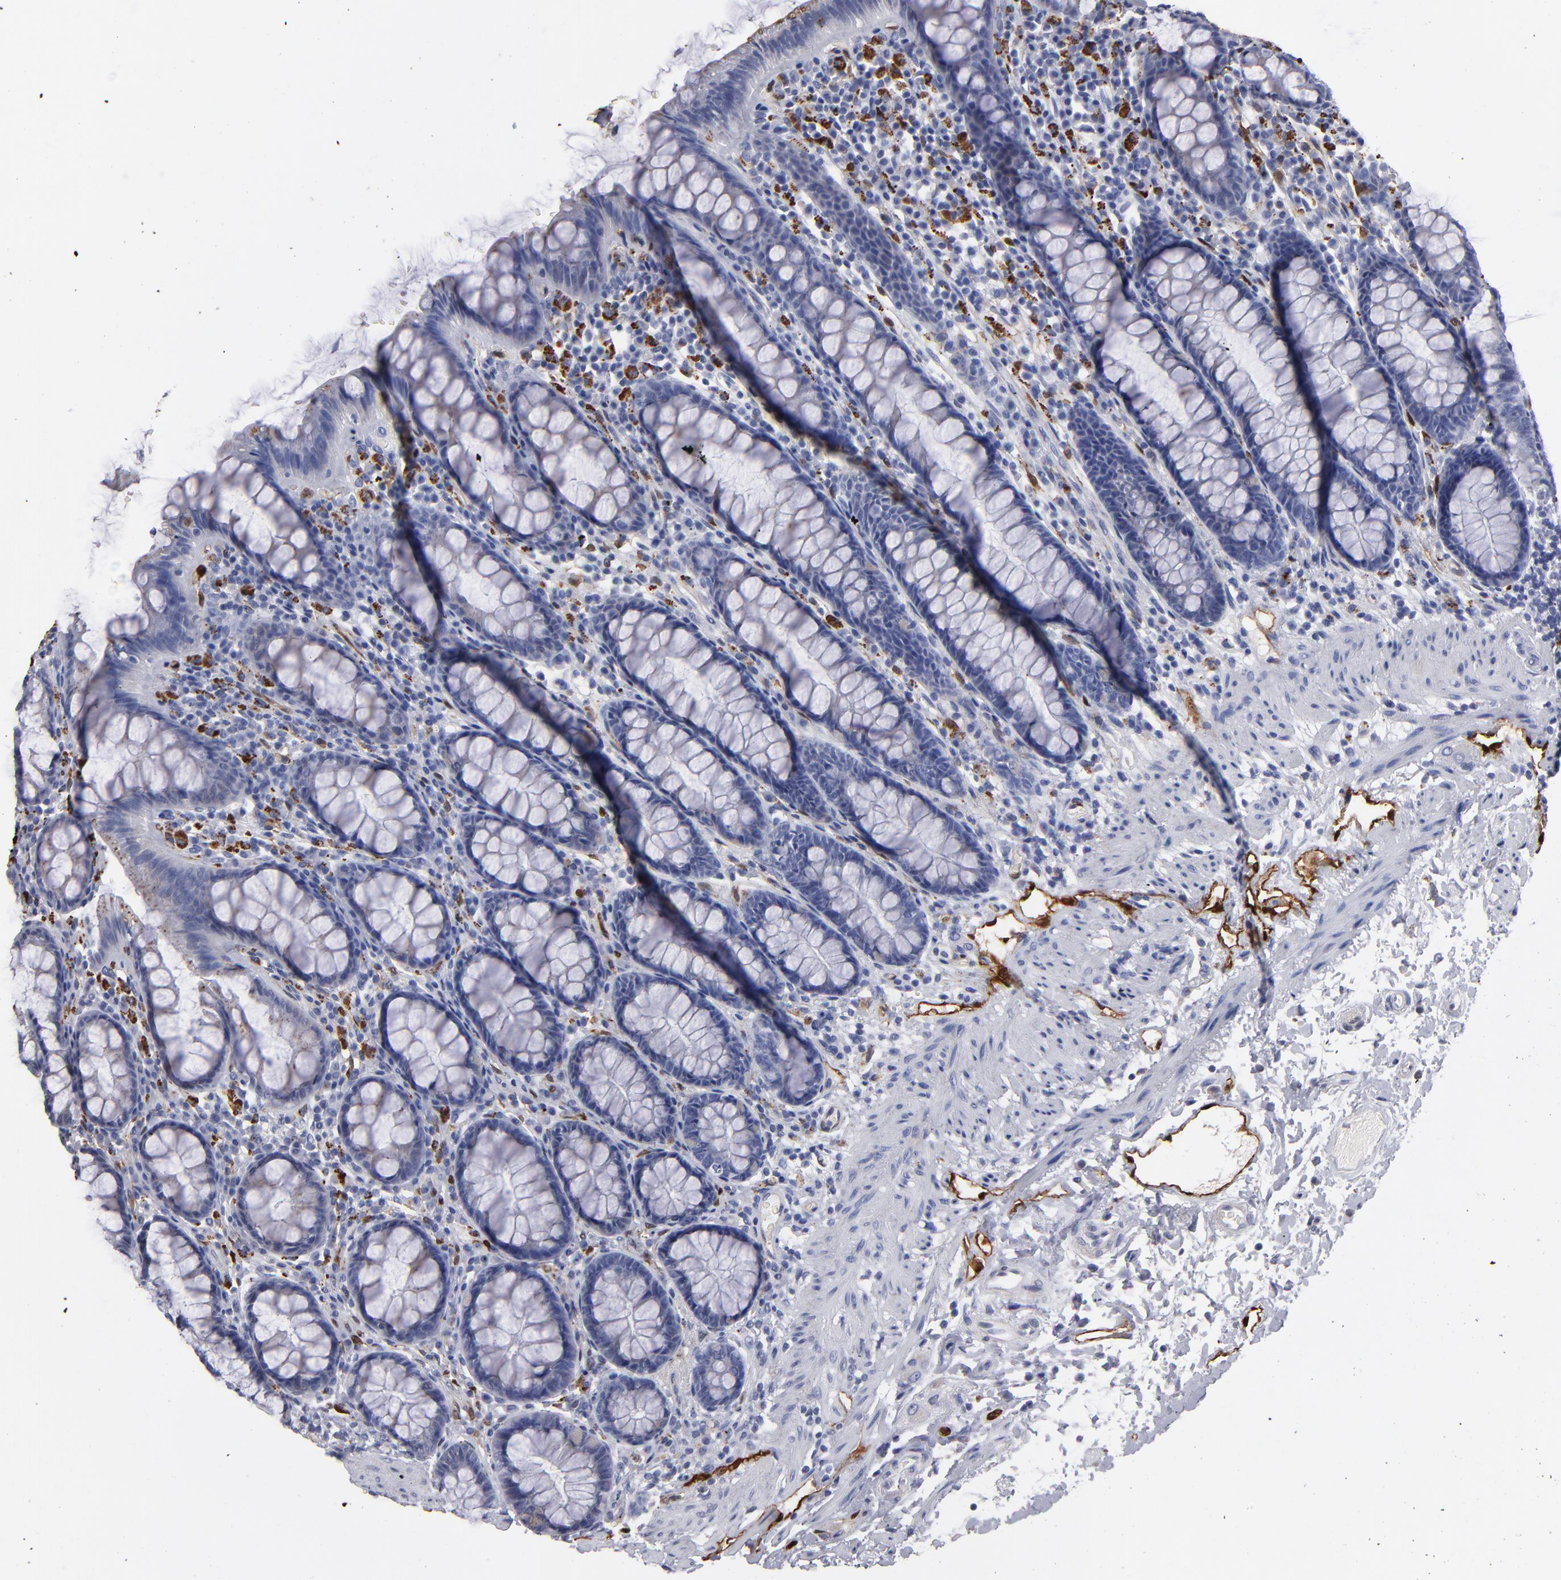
{"staining": {"intensity": "negative", "quantity": "none", "location": "none"}, "tissue": "rectum", "cell_type": "Glandular cells", "image_type": "normal", "snomed": [{"axis": "morphology", "description": "Normal tissue, NOS"}, {"axis": "topography", "description": "Rectum"}], "caption": "DAB (3,3'-diaminobenzidine) immunohistochemical staining of benign human rectum reveals no significant staining in glandular cells. The staining was performed using DAB to visualize the protein expression in brown, while the nuclei were stained in blue with hematoxylin (Magnification: 20x).", "gene": "FABP4", "patient": {"sex": "male", "age": 92}}